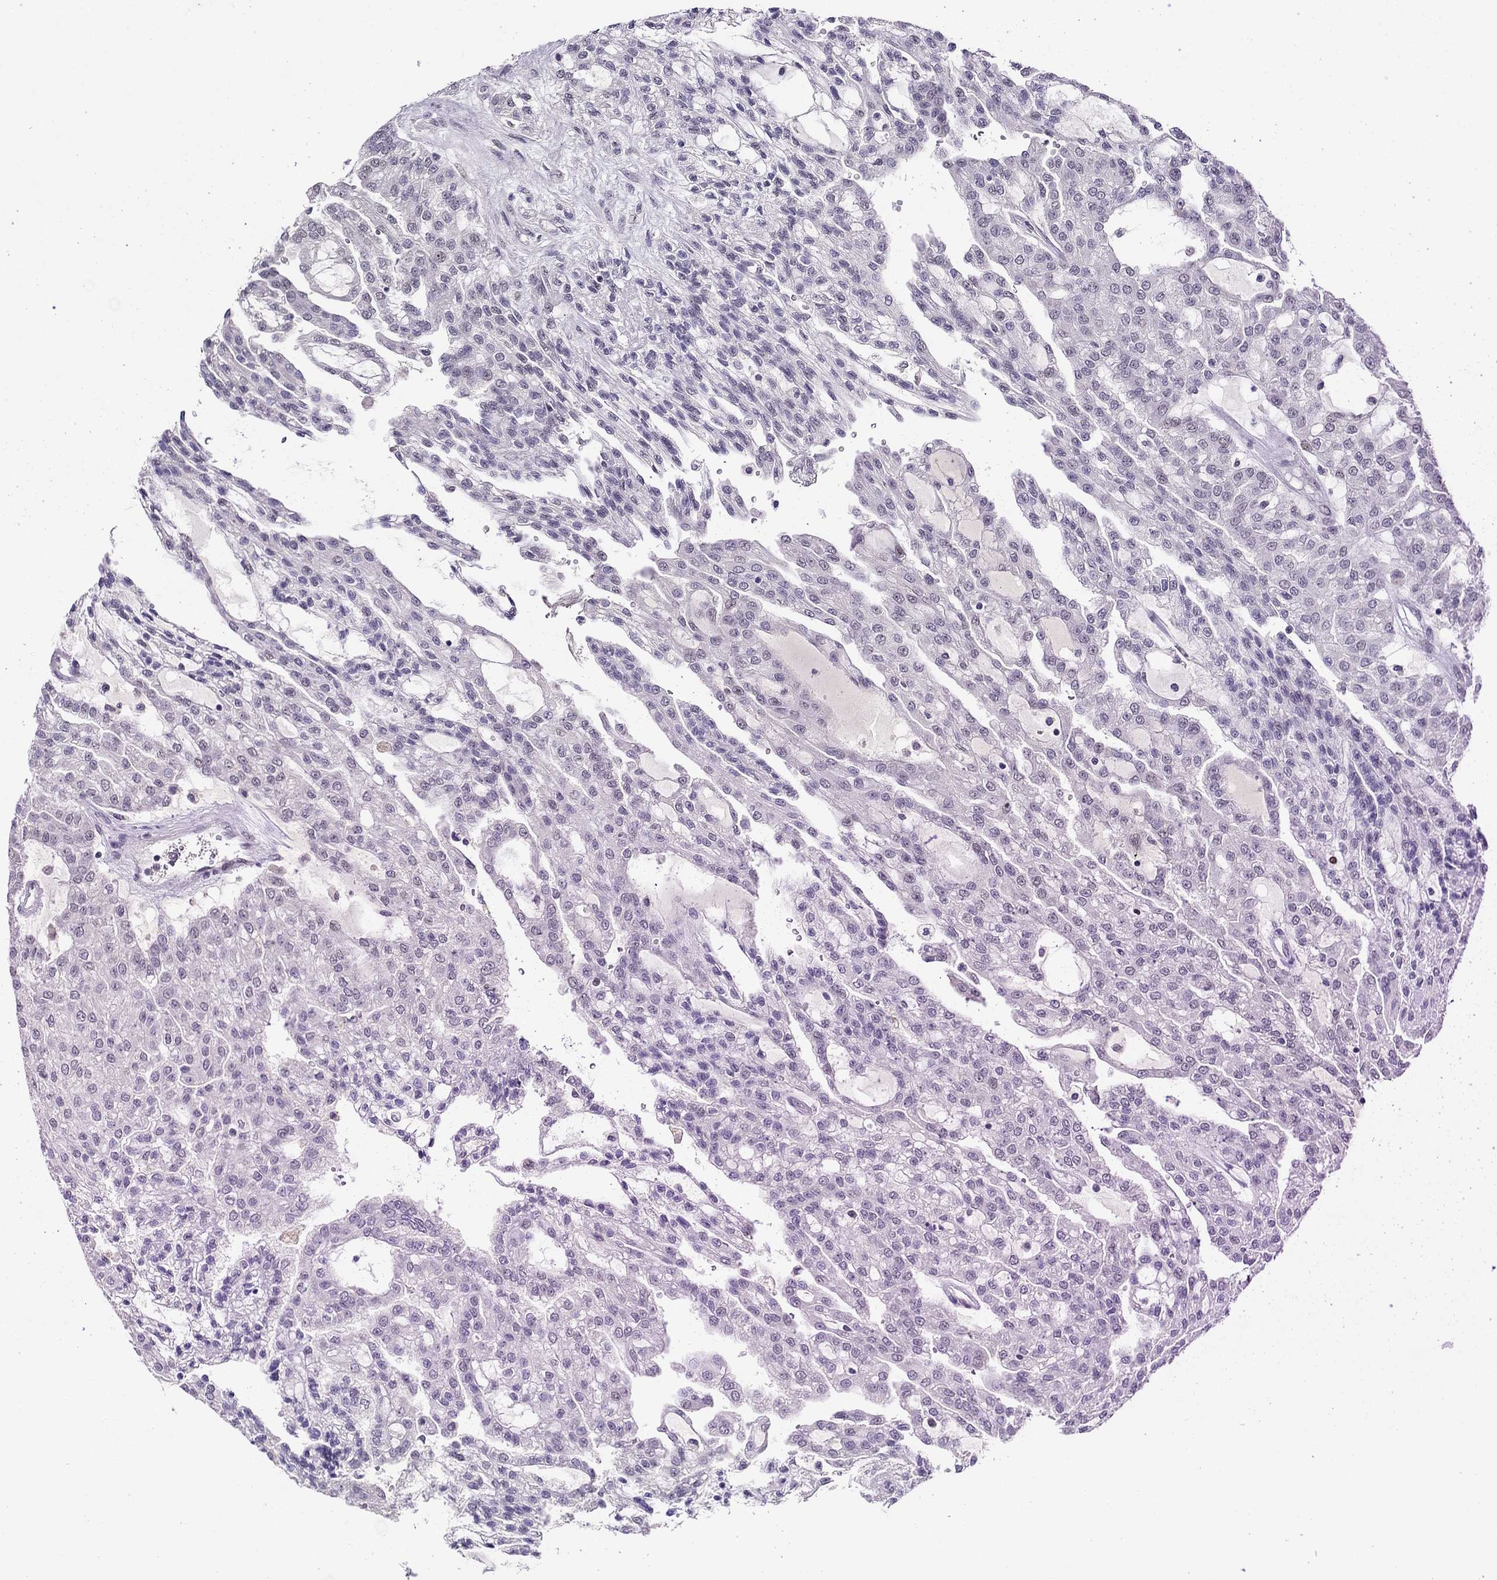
{"staining": {"intensity": "negative", "quantity": "none", "location": "none"}, "tissue": "renal cancer", "cell_type": "Tumor cells", "image_type": "cancer", "snomed": [{"axis": "morphology", "description": "Adenocarcinoma, NOS"}, {"axis": "topography", "description": "Kidney"}], "caption": "The photomicrograph reveals no significant staining in tumor cells of renal cancer (adenocarcinoma).", "gene": "GATA2", "patient": {"sex": "male", "age": 63}}